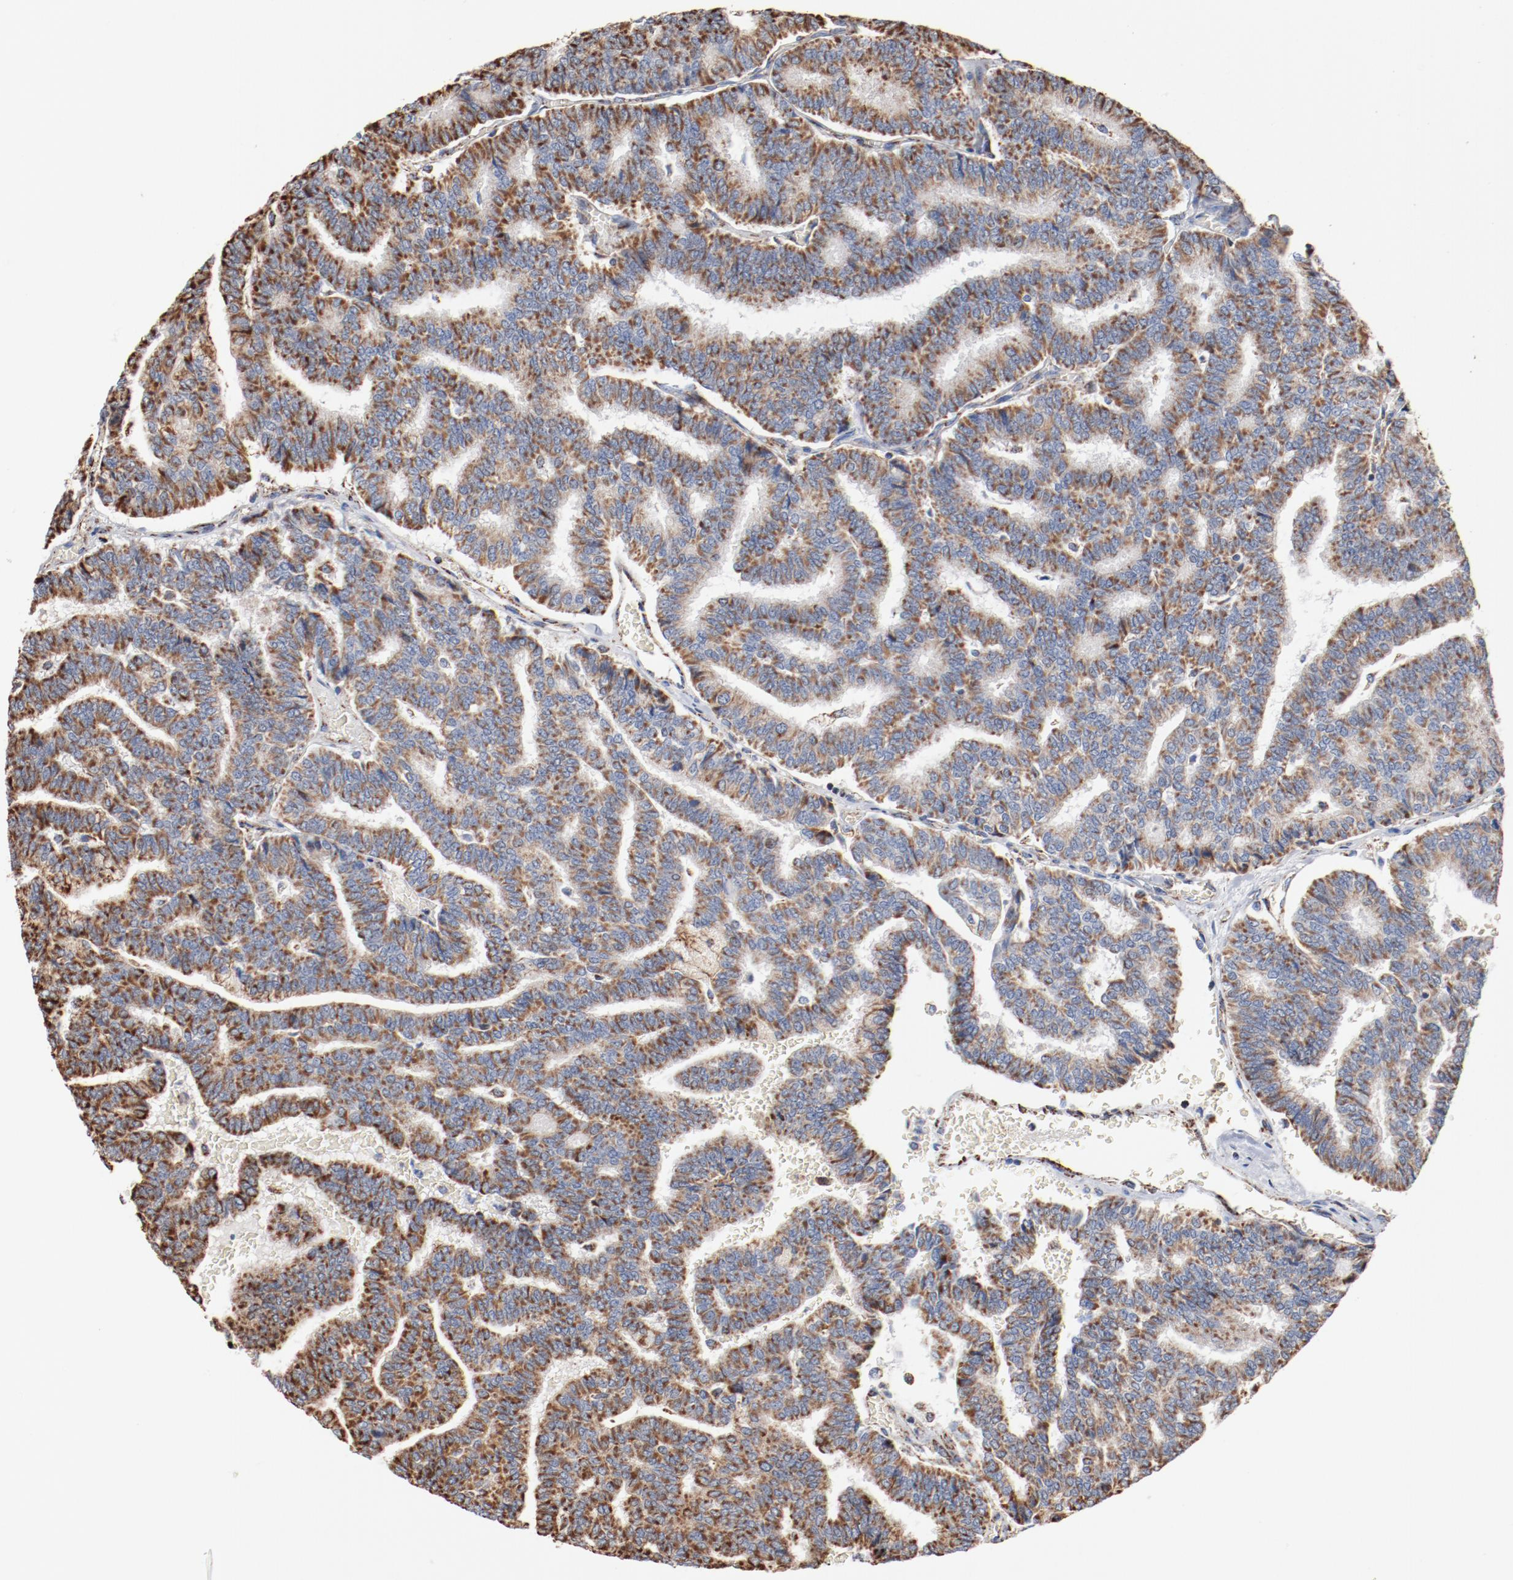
{"staining": {"intensity": "strong", "quantity": ">75%", "location": "cytoplasmic/membranous"}, "tissue": "thyroid cancer", "cell_type": "Tumor cells", "image_type": "cancer", "snomed": [{"axis": "morphology", "description": "Papillary adenocarcinoma, NOS"}, {"axis": "topography", "description": "Thyroid gland"}], "caption": "The histopathology image demonstrates immunohistochemical staining of thyroid cancer. There is strong cytoplasmic/membranous expression is present in approximately >75% of tumor cells.", "gene": "NDUFS4", "patient": {"sex": "female", "age": 35}}